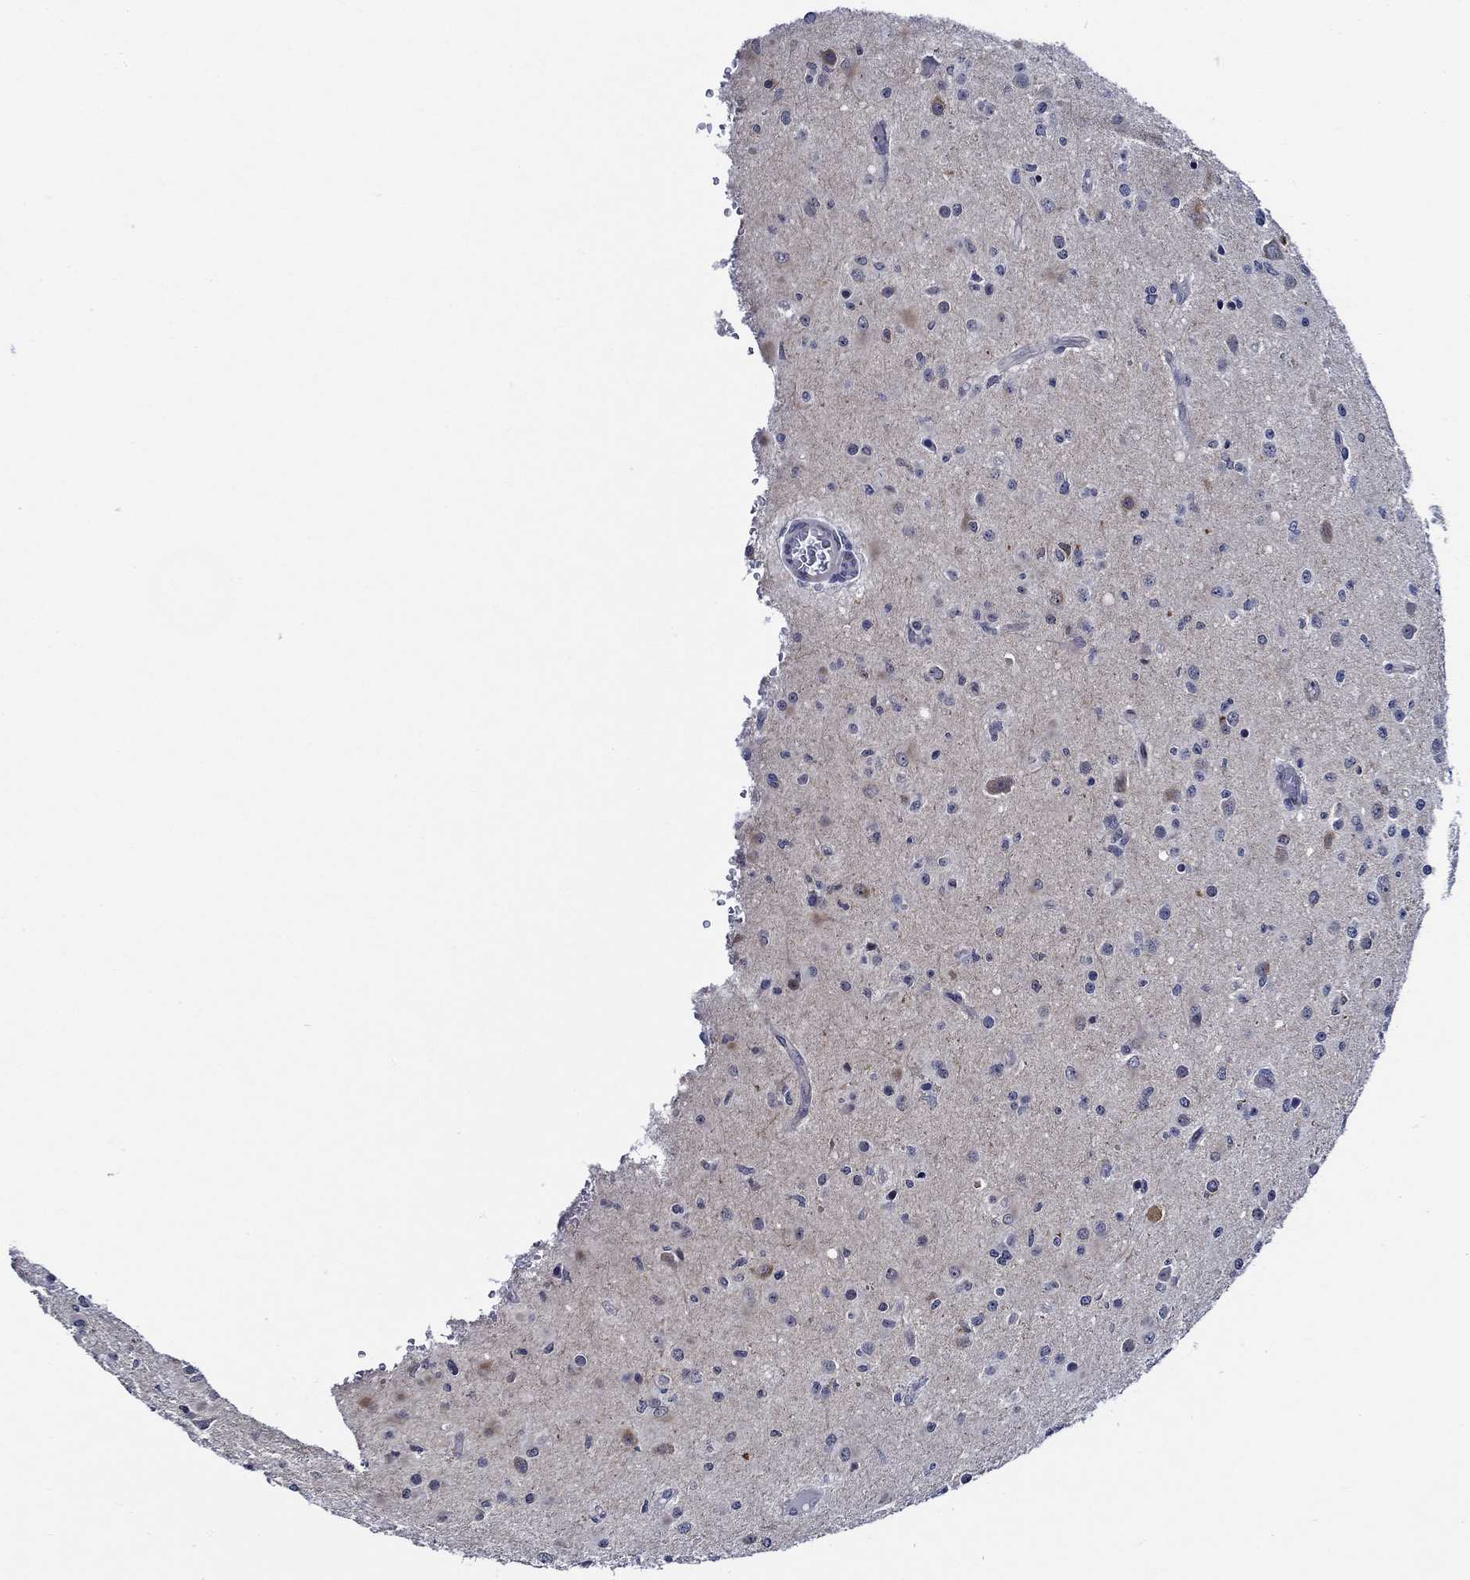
{"staining": {"intensity": "negative", "quantity": "none", "location": "none"}, "tissue": "glioma", "cell_type": "Tumor cells", "image_type": "cancer", "snomed": [{"axis": "morphology", "description": "Glioma, malignant, Low grade"}, {"axis": "topography", "description": "Brain"}], "caption": "This is an IHC histopathology image of malignant low-grade glioma. There is no expression in tumor cells.", "gene": "C8orf48", "patient": {"sex": "female", "age": 45}}